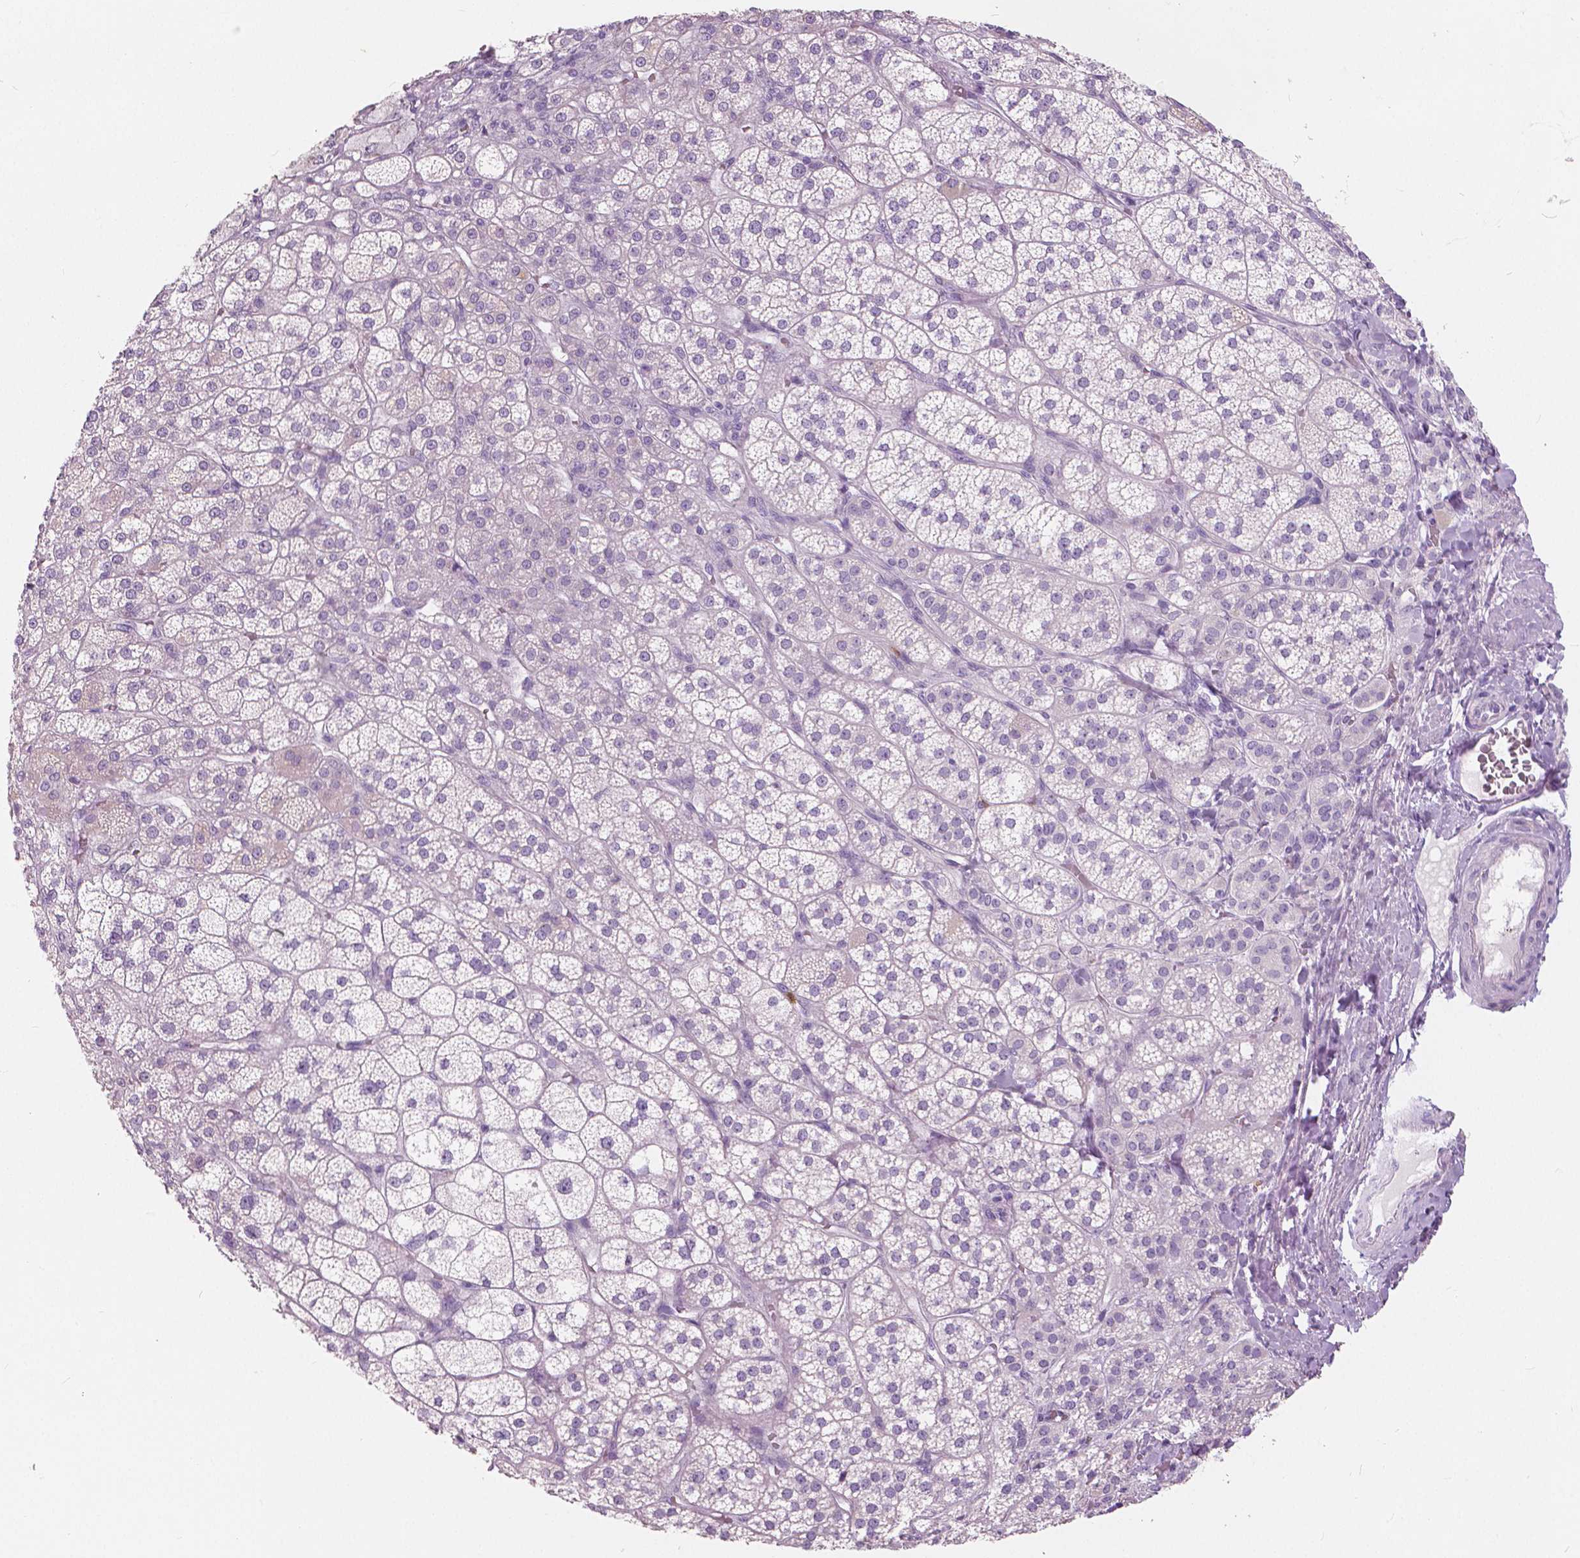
{"staining": {"intensity": "negative", "quantity": "none", "location": "none"}, "tissue": "adrenal gland", "cell_type": "Glandular cells", "image_type": "normal", "snomed": [{"axis": "morphology", "description": "Normal tissue, NOS"}, {"axis": "topography", "description": "Adrenal gland"}], "caption": "An immunohistochemistry micrograph of normal adrenal gland is shown. There is no staining in glandular cells of adrenal gland.", "gene": "CXCR2", "patient": {"sex": "female", "age": 60}}